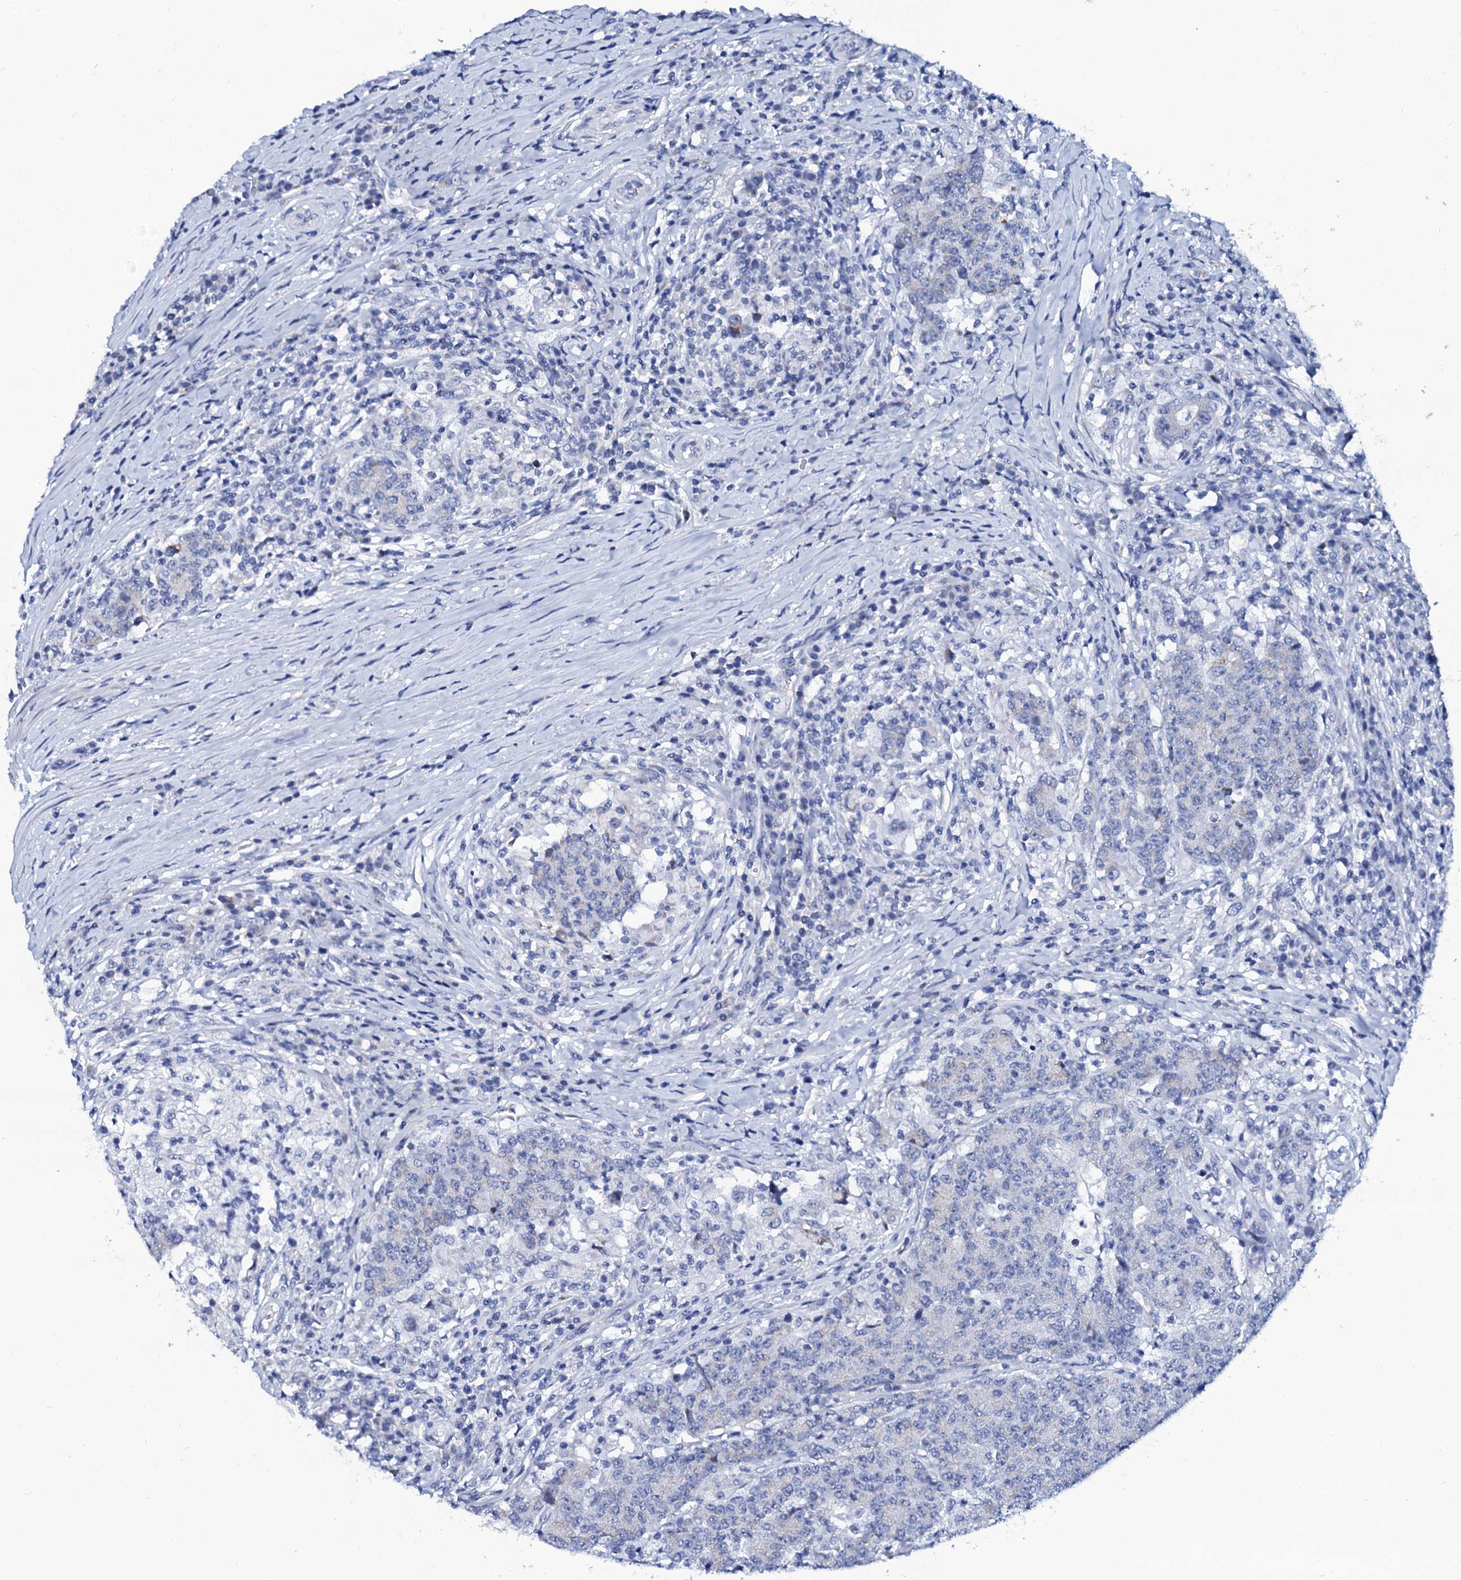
{"staining": {"intensity": "negative", "quantity": "none", "location": "none"}, "tissue": "colorectal cancer", "cell_type": "Tumor cells", "image_type": "cancer", "snomed": [{"axis": "morphology", "description": "Adenocarcinoma, NOS"}, {"axis": "topography", "description": "Colon"}], "caption": "An IHC image of colorectal cancer (adenocarcinoma) is shown. There is no staining in tumor cells of colorectal cancer (adenocarcinoma).", "gene": "SLC37A4", "patient": {"sex": "female", "age": 75}}